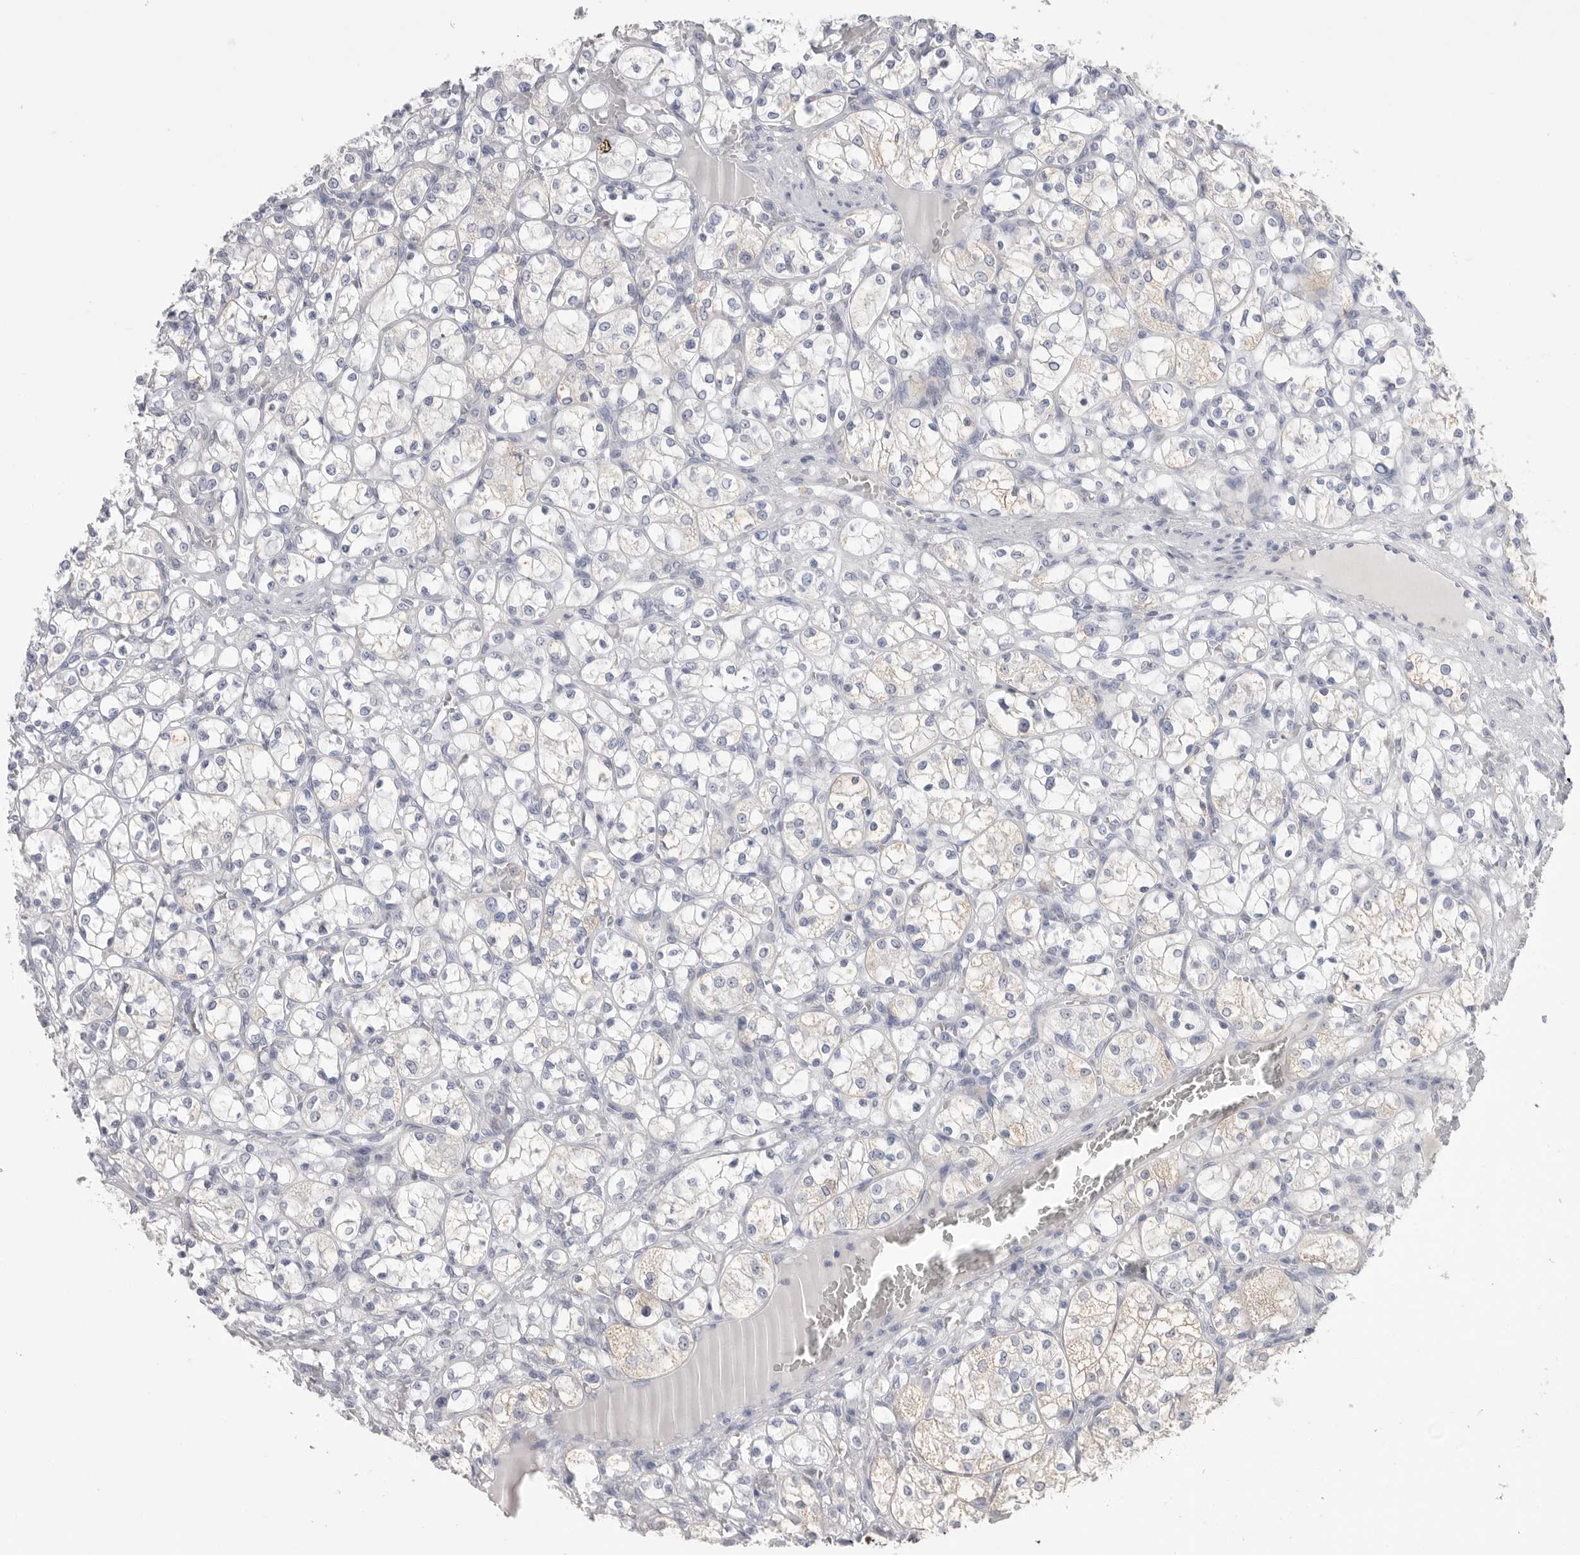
{"staining": {"intensity": "negative", "quantity": "none", "location": "none"}, "tissue": "renal cancer", "cell_type": "Tumor cells", "image_type": "cancer", "snomed": [{"axis": "morphology", "description": "Adenocarcinoma, NOS"}, {"axis": "topography", "description": "Kidney"}], "caption": "Immunohistochemistry (IHC) histopathology image of human adenocarcinoma (renal) stained for a protein (brown), which shows no staining in tumor cells. (Immunohistochemistry, brightfield microscopy, high magnification).", "gene": "VDAC3", "patient": {"sex": "female", "age": 69}}